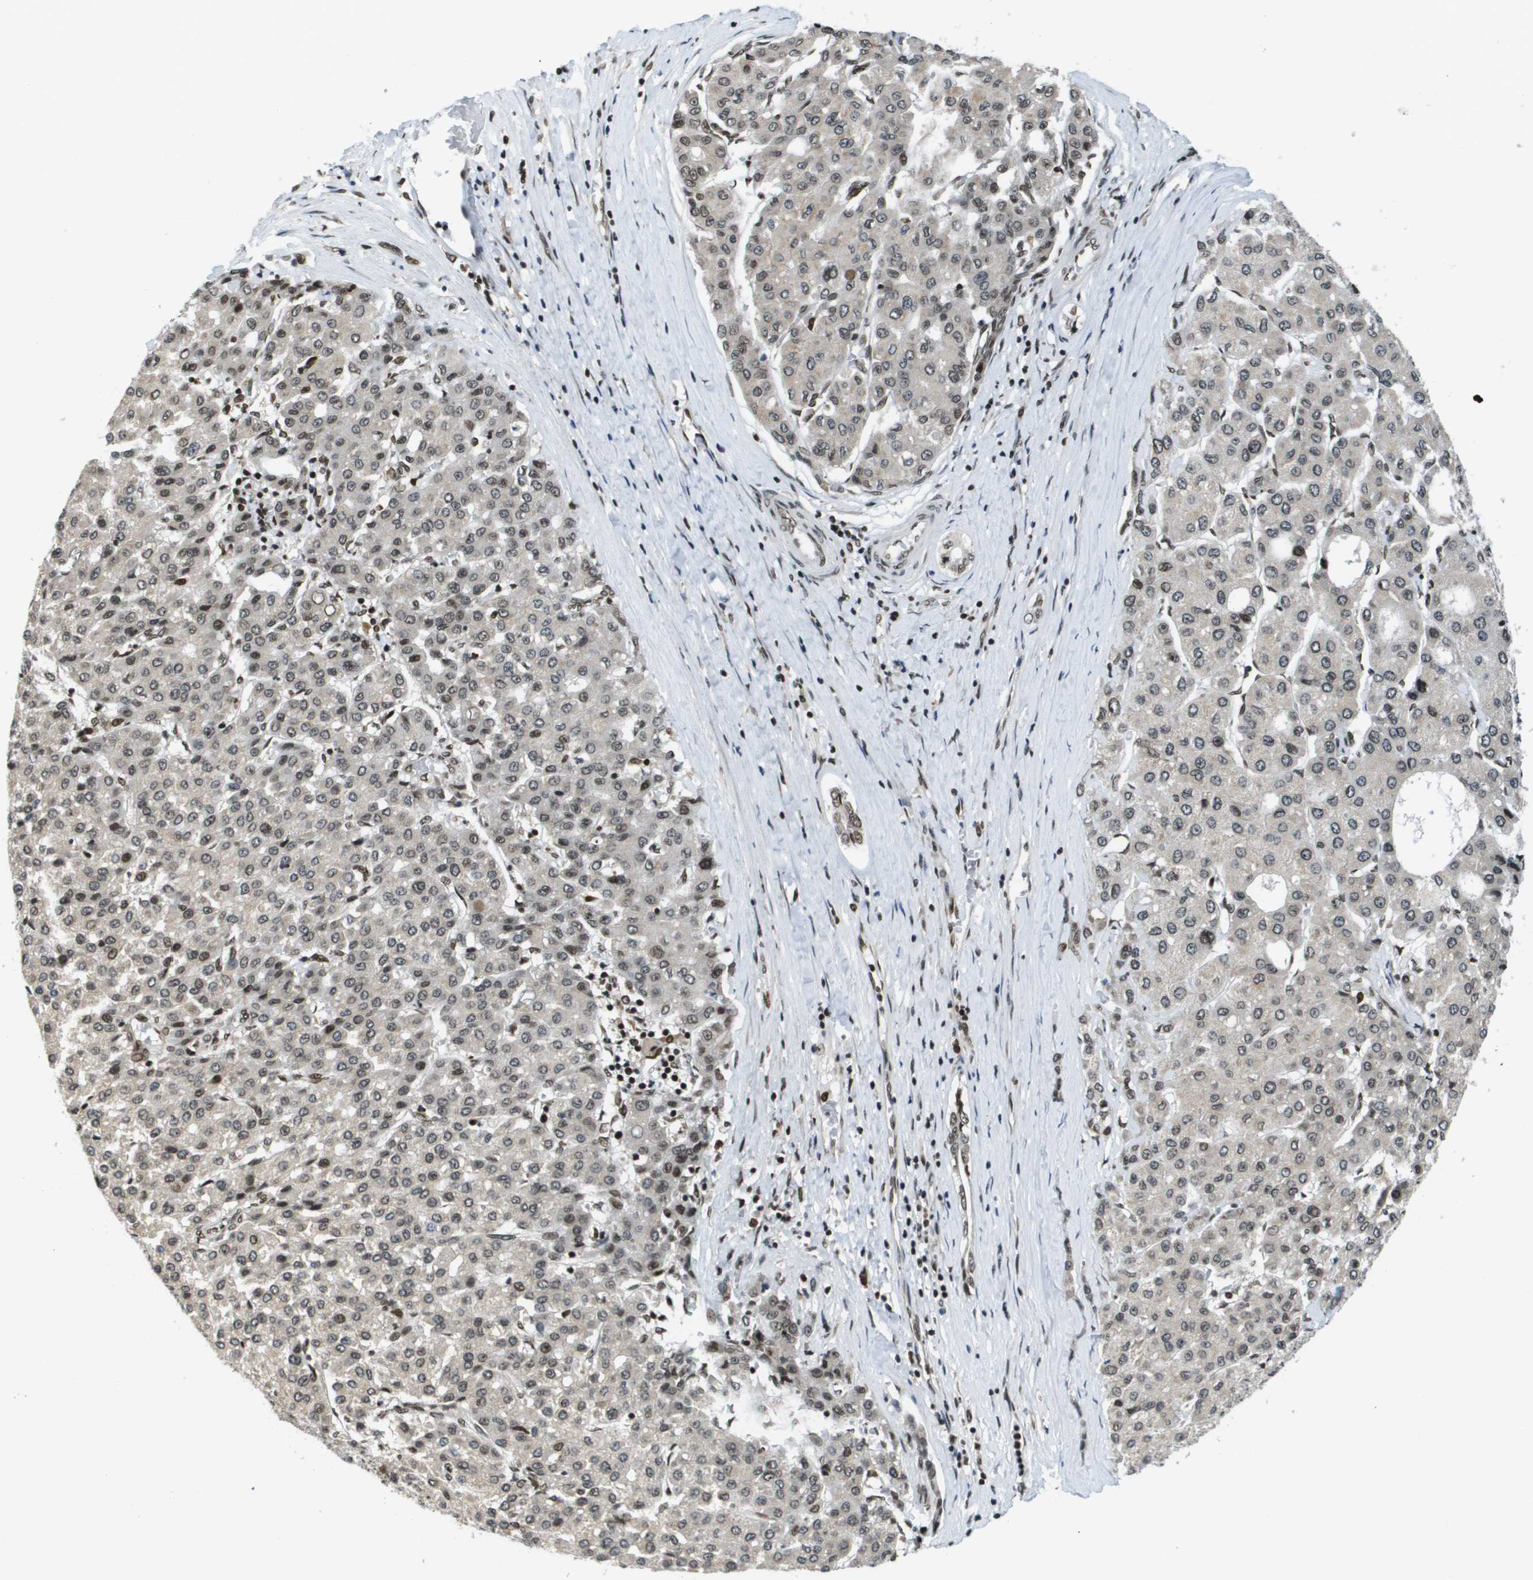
{"staining": {"intensity": "moderate", "quantity": "25%-75%", "location": "nuclear"}, "tissue": "liver cancer", "cell_type": "Tumor cells", "image_type": "cancer", "snomed": [{"axis": "morphology", "description": "Carcinoma, Hepatocellular, NOS"}, {"axis": "topography", "description": "Liver"}], "caption": "Moderate nuclear staining for a protein is appreciated in about 25%-75% of tumor cells of liver hepatocellular carcinoma using immunohistochemistry (IHC).", "gene": "RECQL4", "patient": {"sex": "male", "age": 65}}